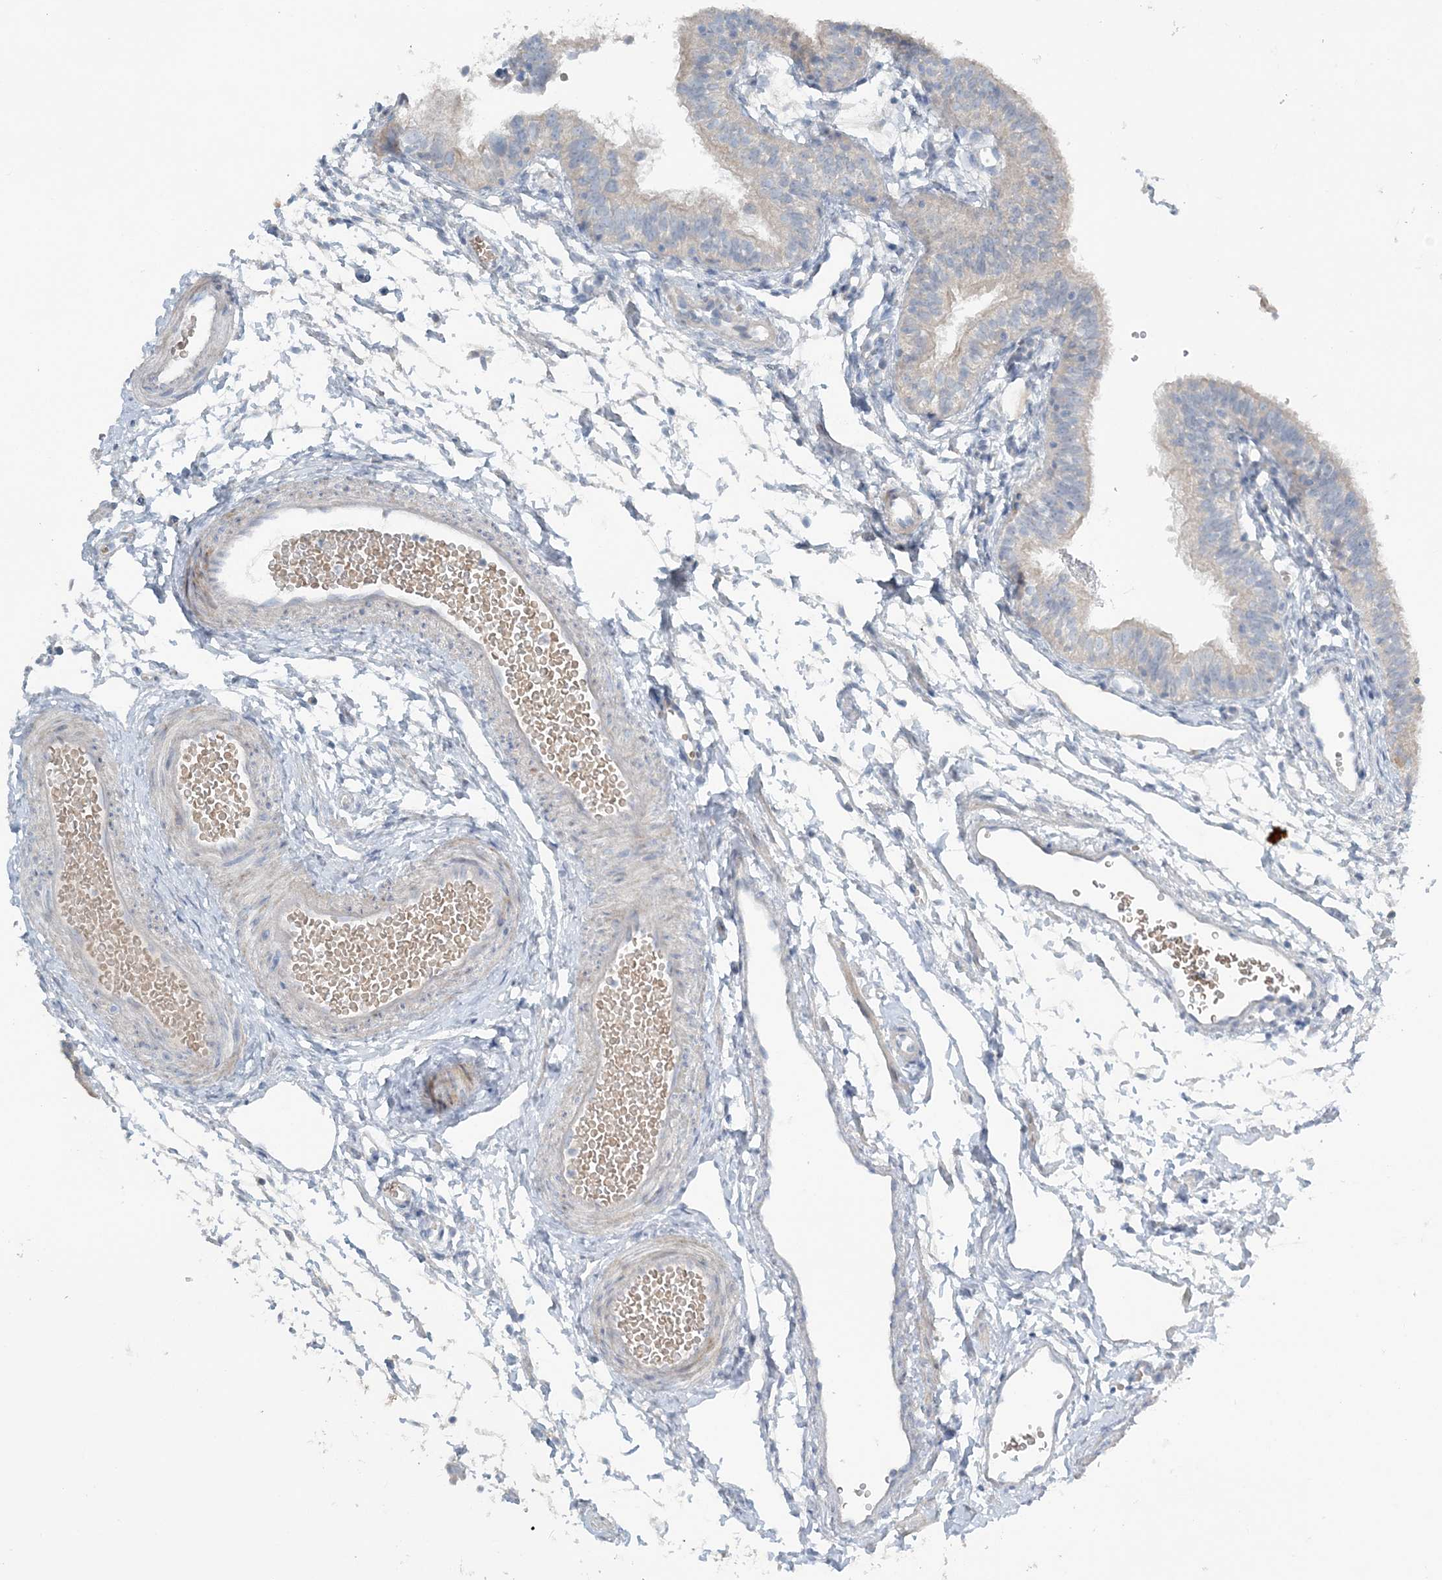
{"staining": {"intensity": "negative", "quantity": "none", "location": "none"}, "tissue": "fallopian tube", "cell_type": "Glandular cells", "image_type": "normal", "snomed": [{"axis": "morphology", "description": "Normal tissue, NOS"}, {"axis": "topography", "description": "Fallopian tube"}], "caption": "Immunohistochemical staining of unremarkable fallopian tube shows no significant positivity in glandular cells. The staining is performed using DAB (3,3'-diaminobenzidine) brown chromogen with nuclei counter-stained in using hematoxylin.", "gene": "SLC4A10", "patient": {"sex": "female", "age": 35}}